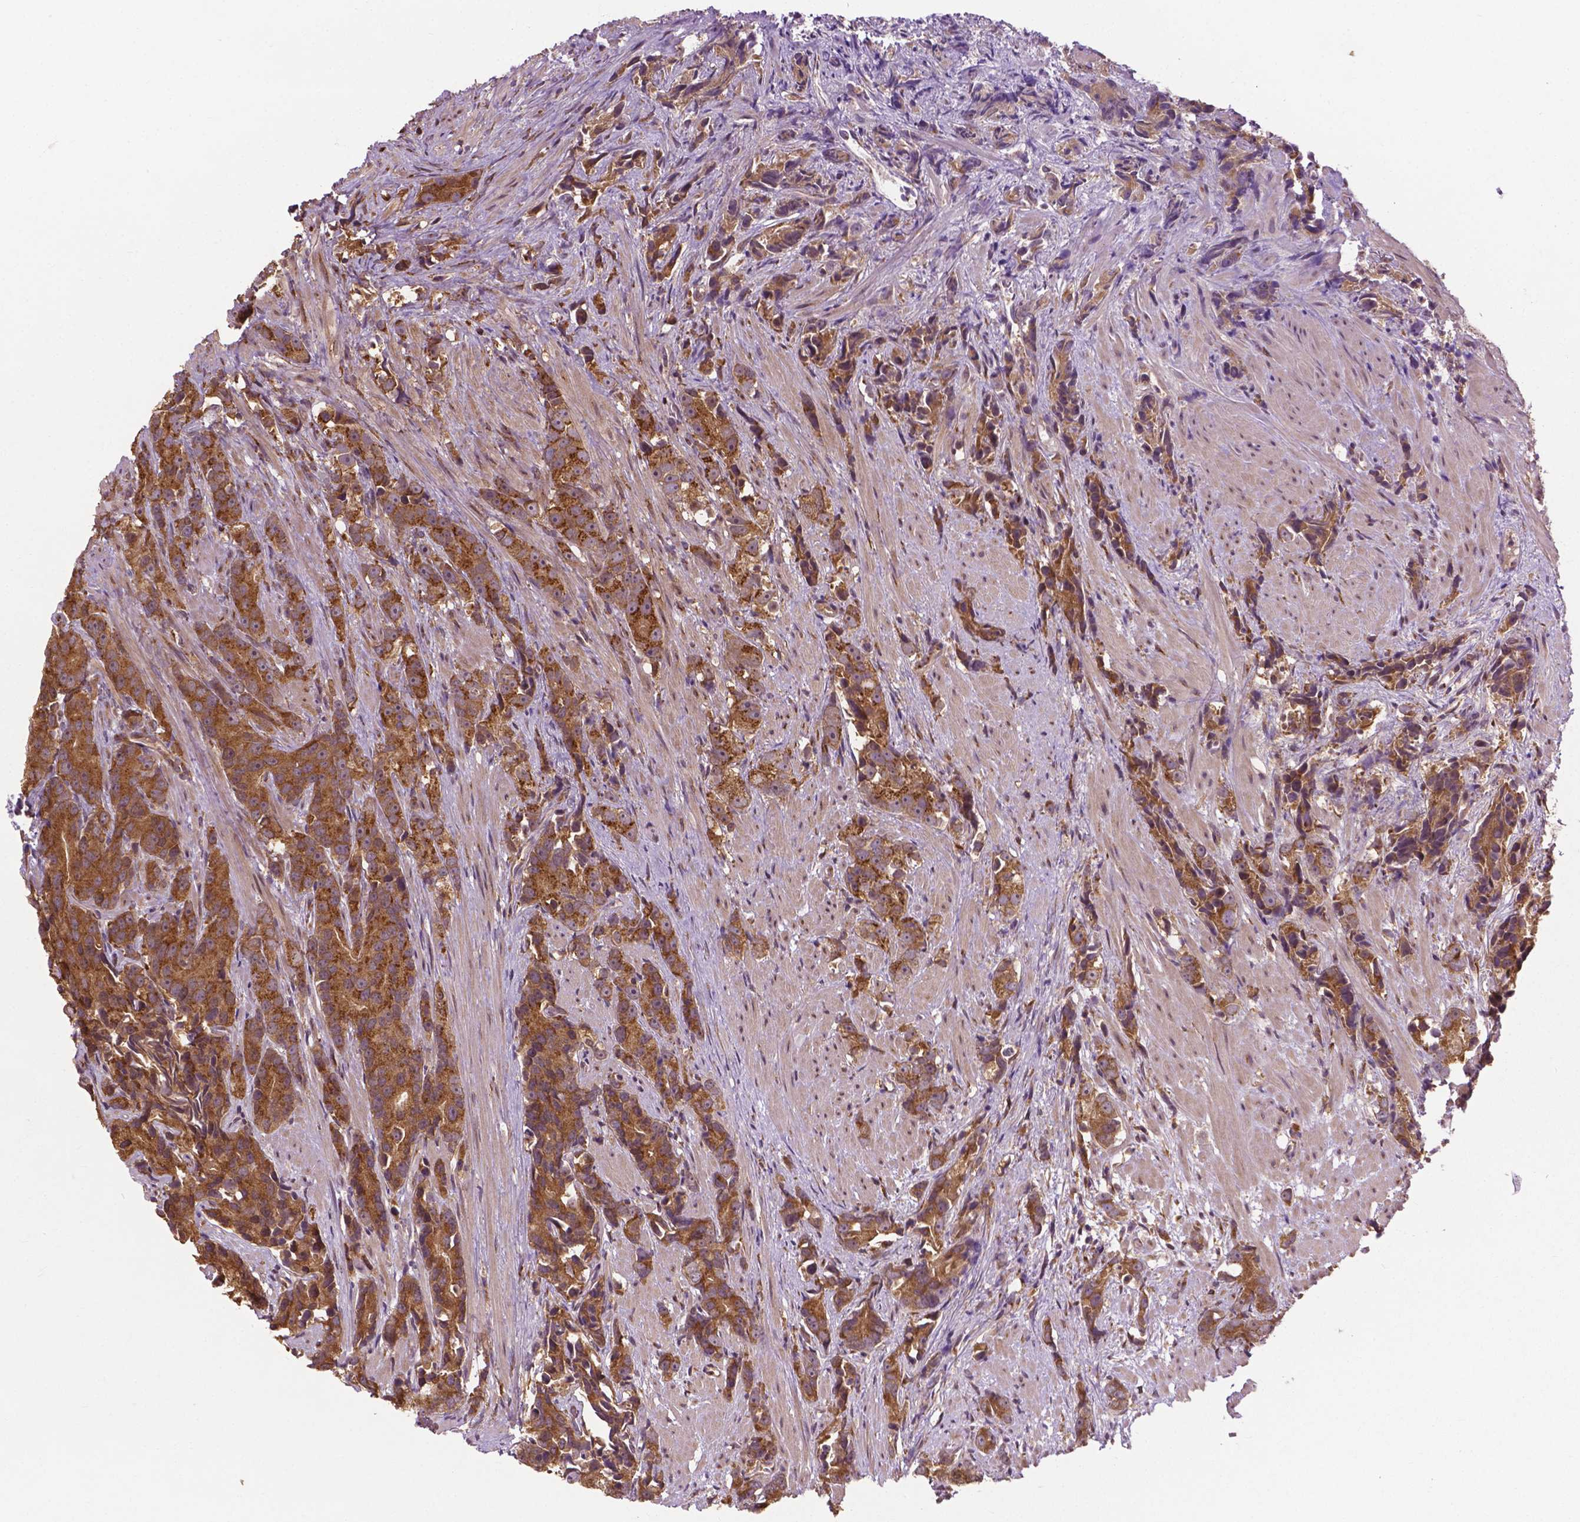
{"staining": {"intensity": "moderate", "quantity": ">75%", "location": "cytoplasmic/membranous"}, "tissue": "prostate cancer", "cell_type": "Tumor cells", "image_type": "cancer", "snomed": [{"axis": "morphology", "description": "Adenocarcinoma, High grade"}, {"axis": "topography", "description": "Prostate"}], "caption": "Immunohistochemical staining of human prostate cancer reveals moderate cytoplasmic/membranous protein expression in about >75% of tumor cells. The staining was performed using DAB (3,3'-diaminobenzidine) to visualize the protein expression in brown, while the nuclei were stained in blue with hematoxylin (Magnification: 20x).", "gene": "PPP1CB", "patient": {"sex": "male", "age": 90}}